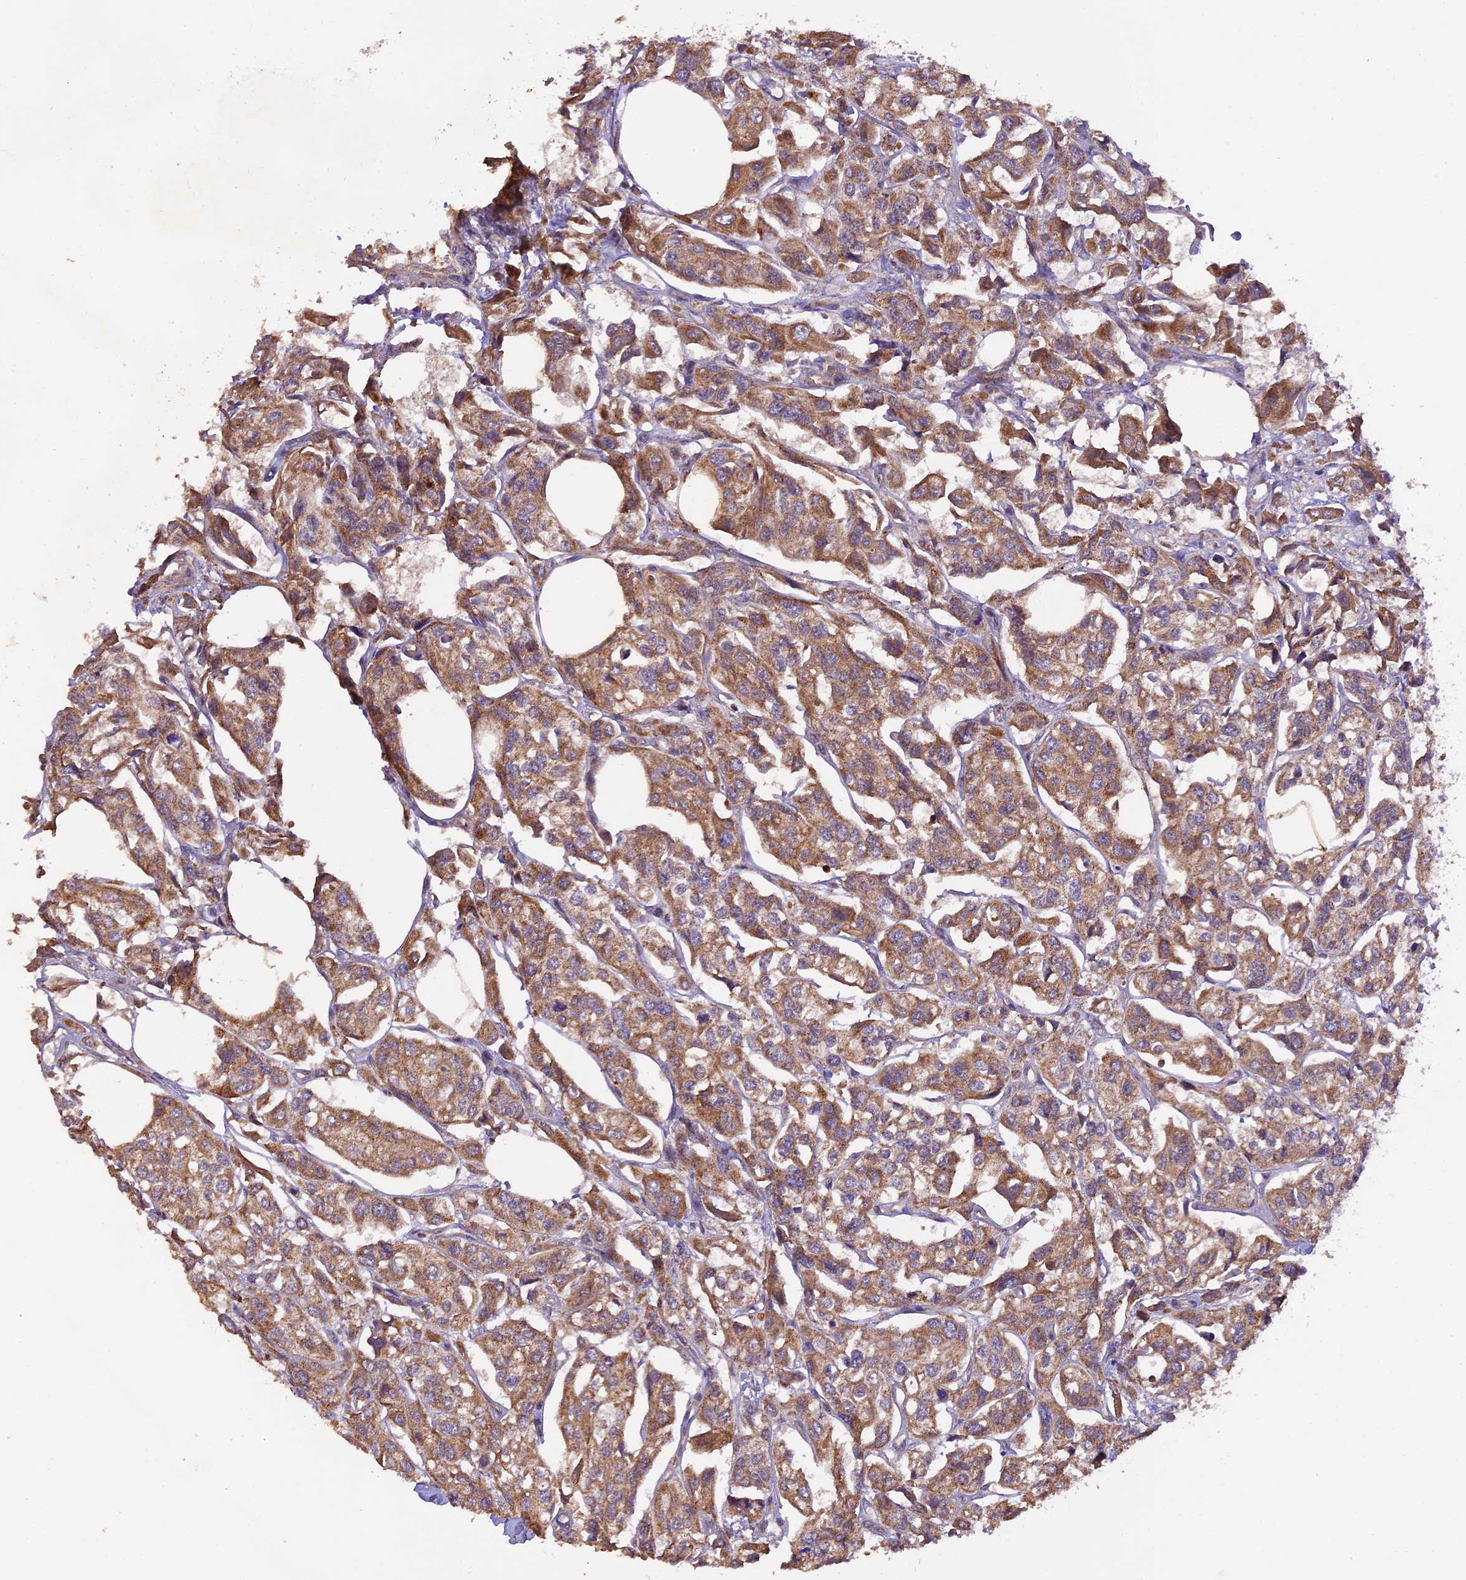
{"staining": {"intensity": "moderate", "quantity": ">75%", "location": "cytoplasmic/membranous"}, "tissue": "urothelial cancer", "cell_type": "Tumor cells", "image_type": "cancer", "snomed": [{"axis": "morphology", "description": "Urothelial carcinoma, High grade"}, {"axis": "topography", "description": "Urinary bladder"}], "caption": "Tumor cells reveal moderate cytoplasmic/membranous staining in approximately >75% of cells in urothelial cancer.", "gene": "PEX3", "patient": {"sex": "male", "age": 67}}